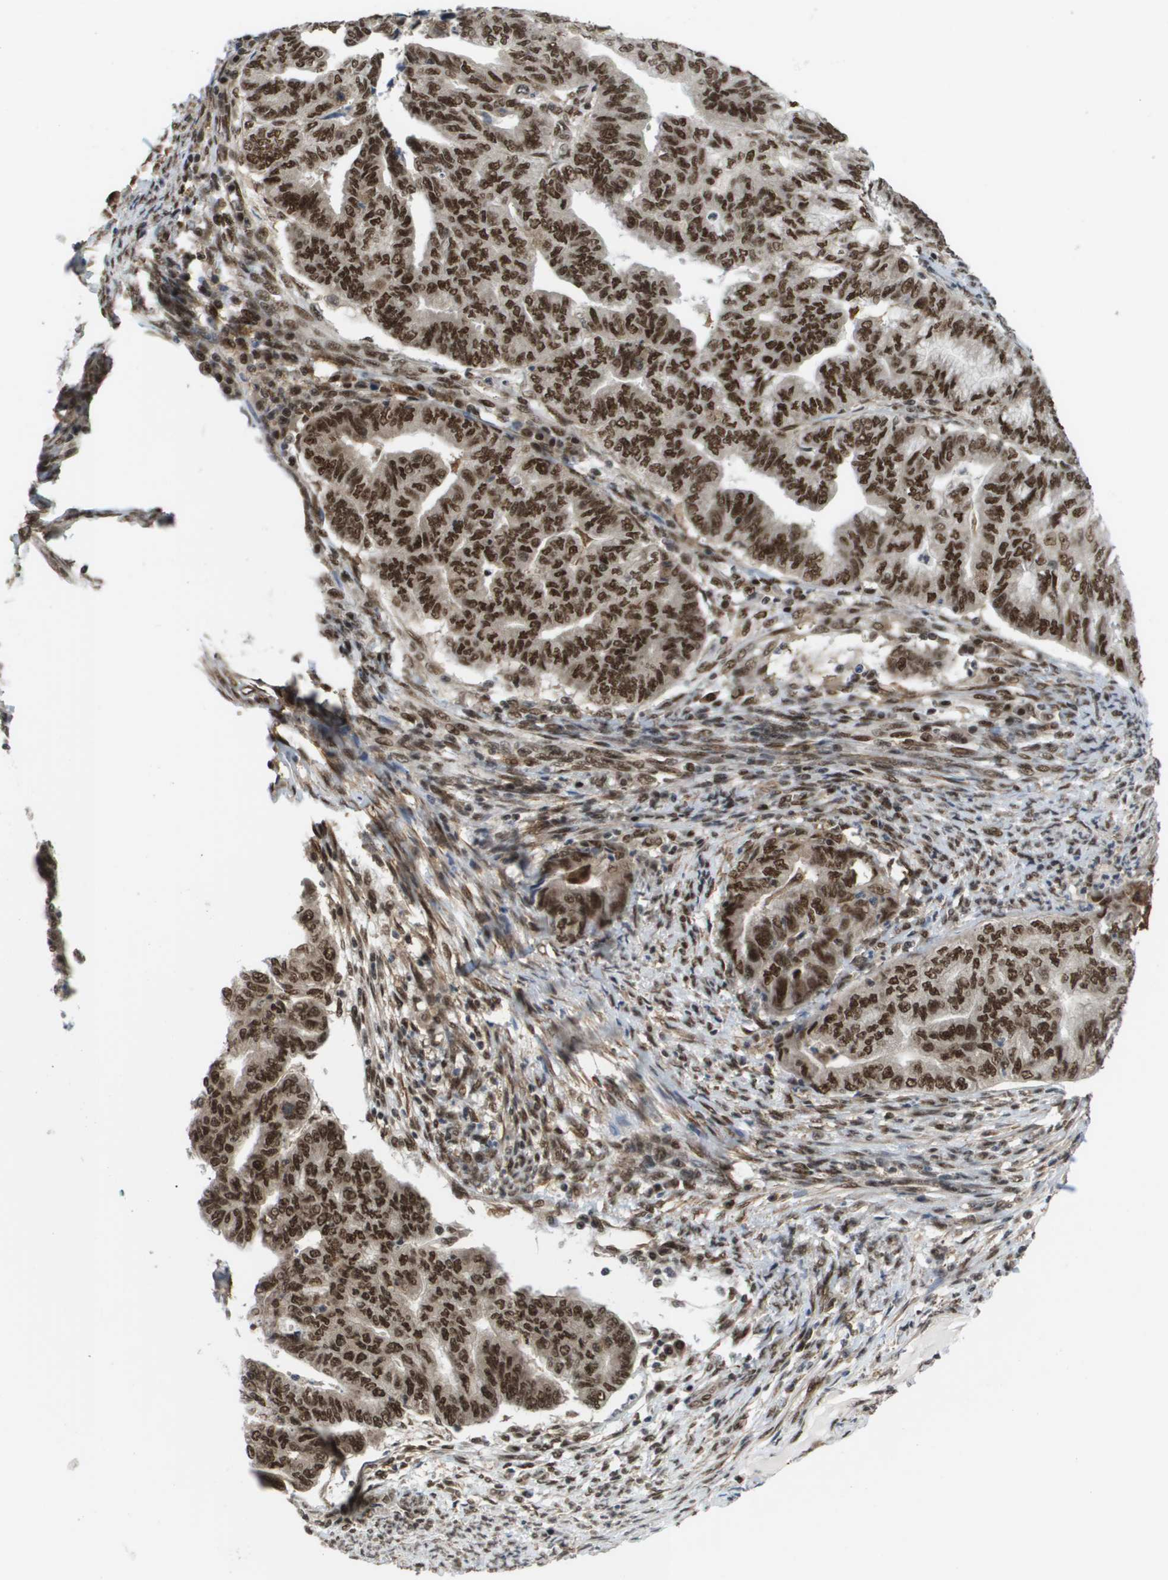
{"staining": {"intensity": "strong", "quantity": ">75%", "location": "cytoplasmic/membranous,nuclear"}, "tissue": "endometrial cancer", "cell_type": "Tumor cells", "image_type": "cancer", "snomed": [{"axis": "morphology", "description": "Adenocarcinoma, NOS"}, {"axis": "topography", "description": "Endometrium"}], "caption": "A photomicrograph showing strong cytoplasmic/membranous and nuclear positivity in about >75% of tumor cells in endometrial cancer (adenocarcinoma), as visualized by brown immunohistochemical staining.", "gene": "PRCC", "patient": {"sex": "female", "age": 79}}